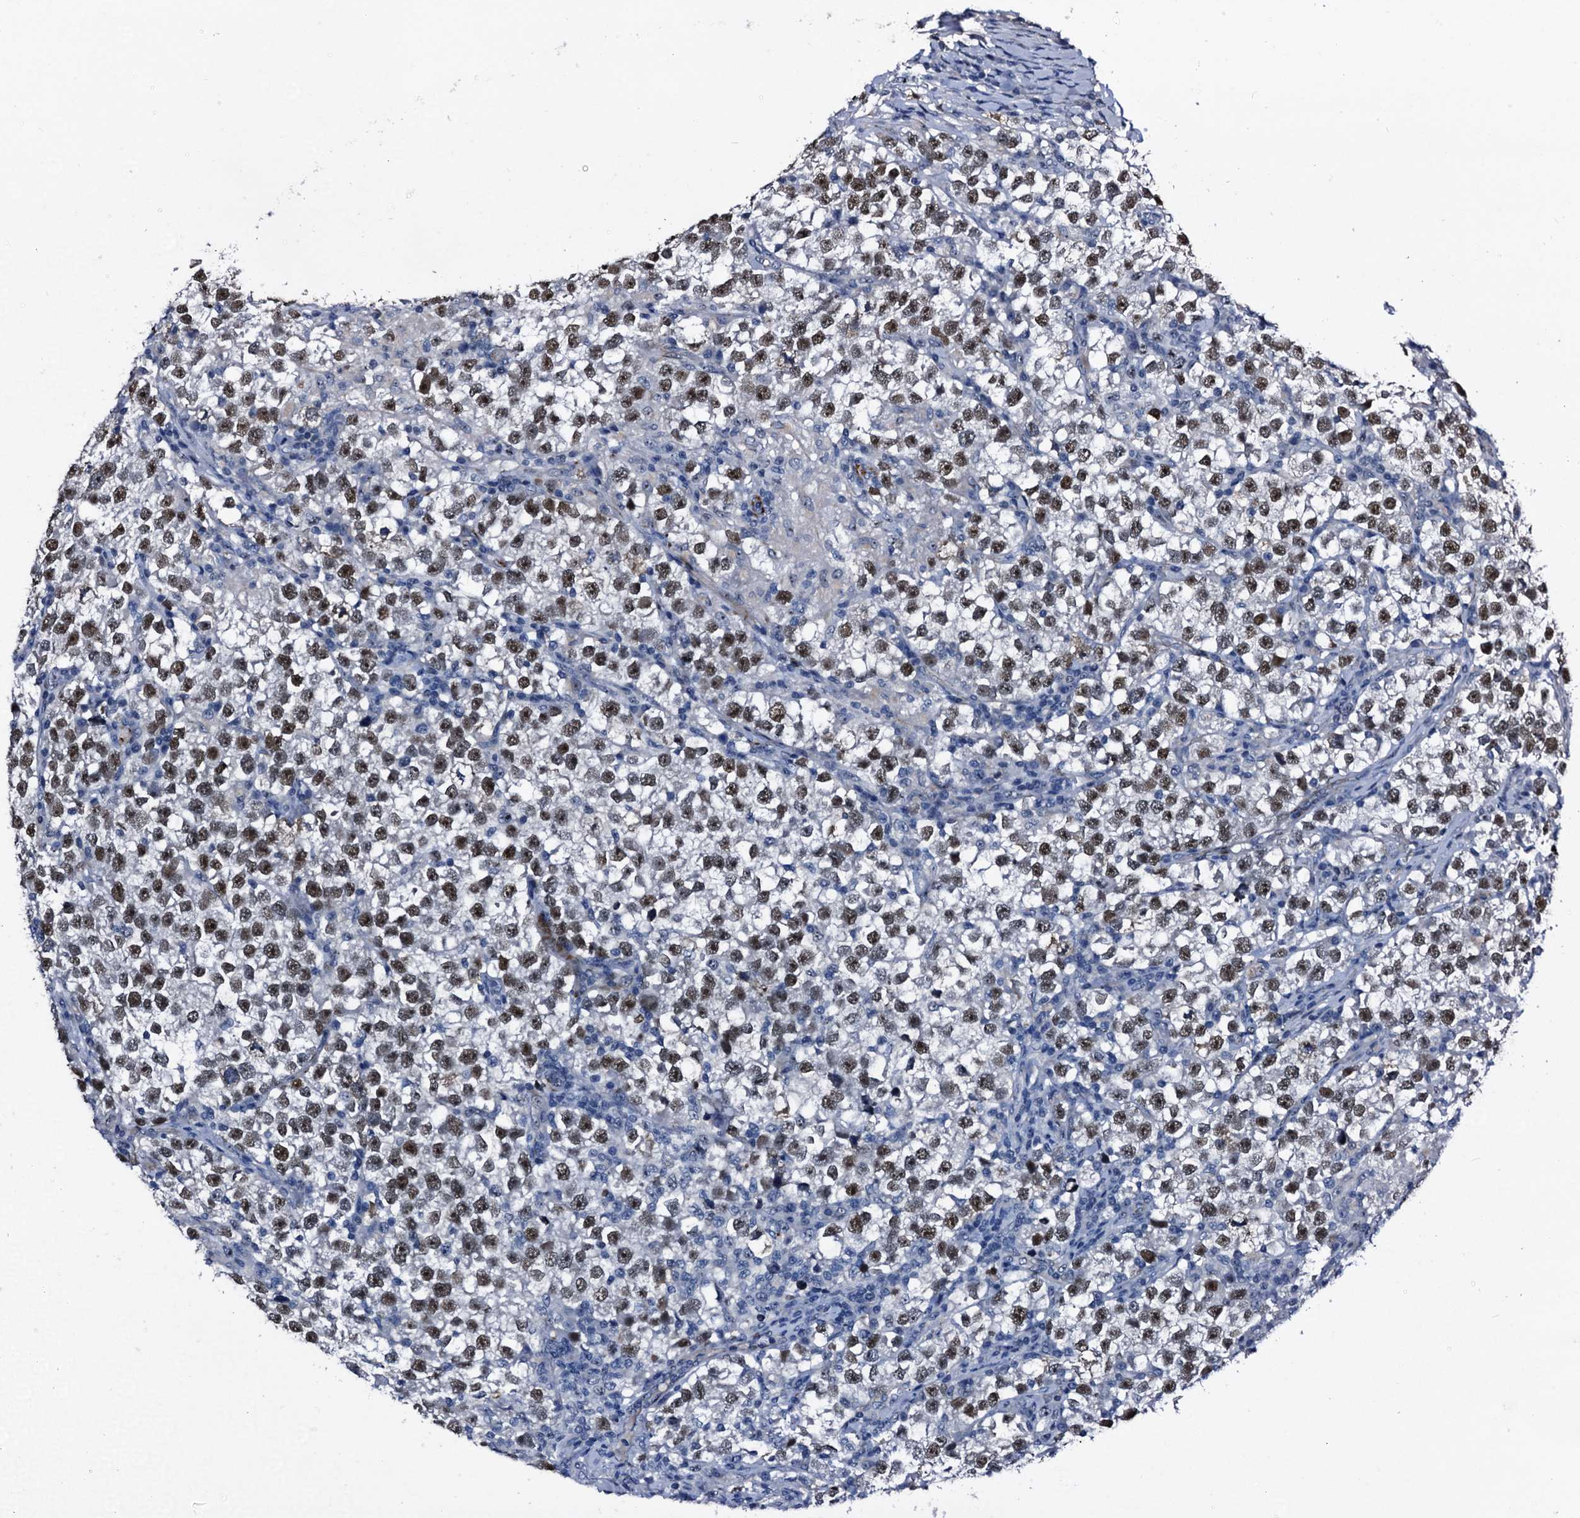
{"staining": {"intensity": "moderate", "quantity": ">75%", "location": "nuclear"}, "tissue": "testis cancer", "cell_type": "Tumor cells", "image_type": "cancer", "snomed": [{"axis": "morphology", "description": "Normal tissue, NOS"}, {"axis": "morphology", "description": "Seminoma, NOS"}, {"axis": "topography", "description": "Testis"}], "caption": "Immunohistochemical staining of human testis seminoma demonstrates medium levels of moderate nuclear expression in about >75% of tumor cells. (DAB = brown stain, brightfield microscopy at high magnification).", "gene": "EMG1", "patient": {"sex": "male", "age": 43}}